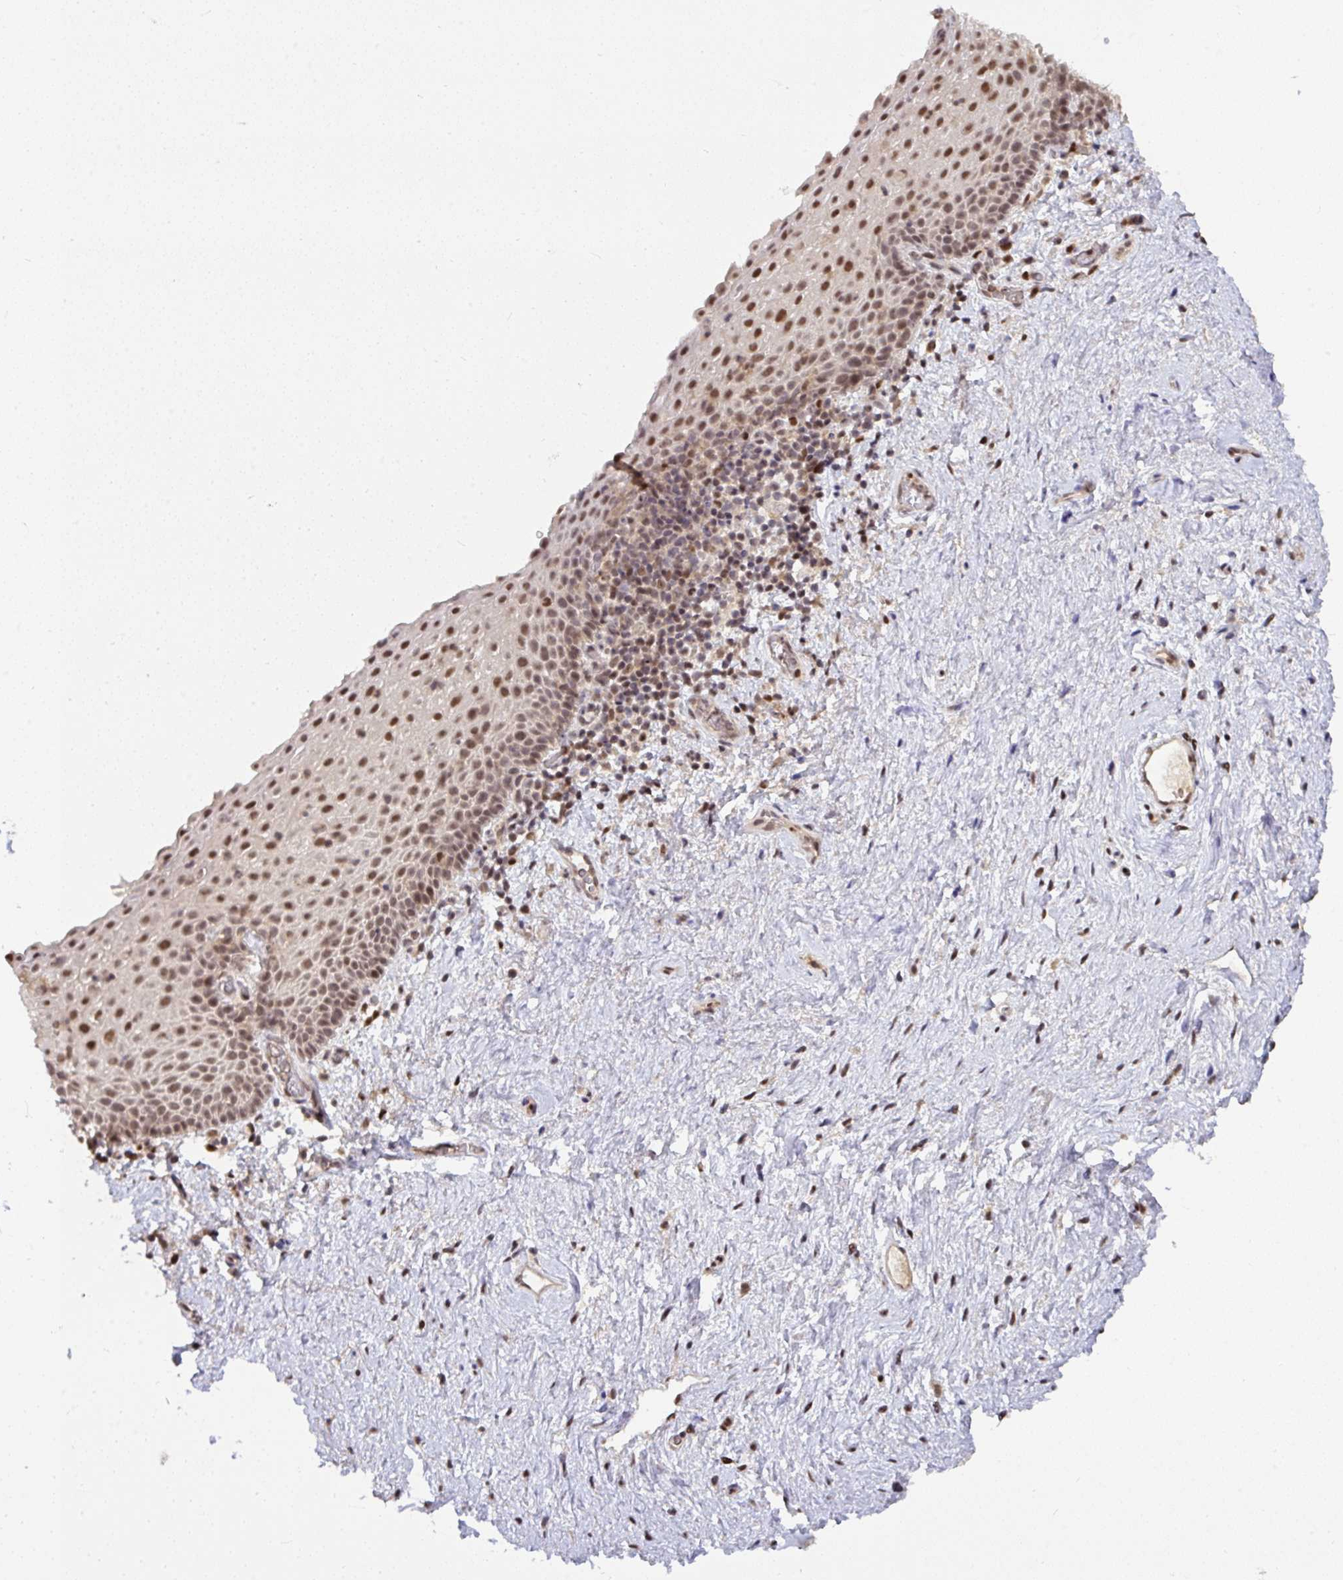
{"staining": {"intensity": "strong", "quantity": ">75%", "location": "nuclear"}, "tissue": "vagina", "cell_type": "Squamous epithelial cells", "image_type": "normal", "snomed": [{"axis": "morphology", "description": "Normal tissue, NOS"}, {"axis": "topography", "description": "Vagina"}], "caption": "About >75% of squamous epithelial cells in benign vagina reveal strong nuclear protein staining as visualized by brown immunohistochemical staining.", "gene": "KLF2", "patient": {"sex": "female", "age": 61}}